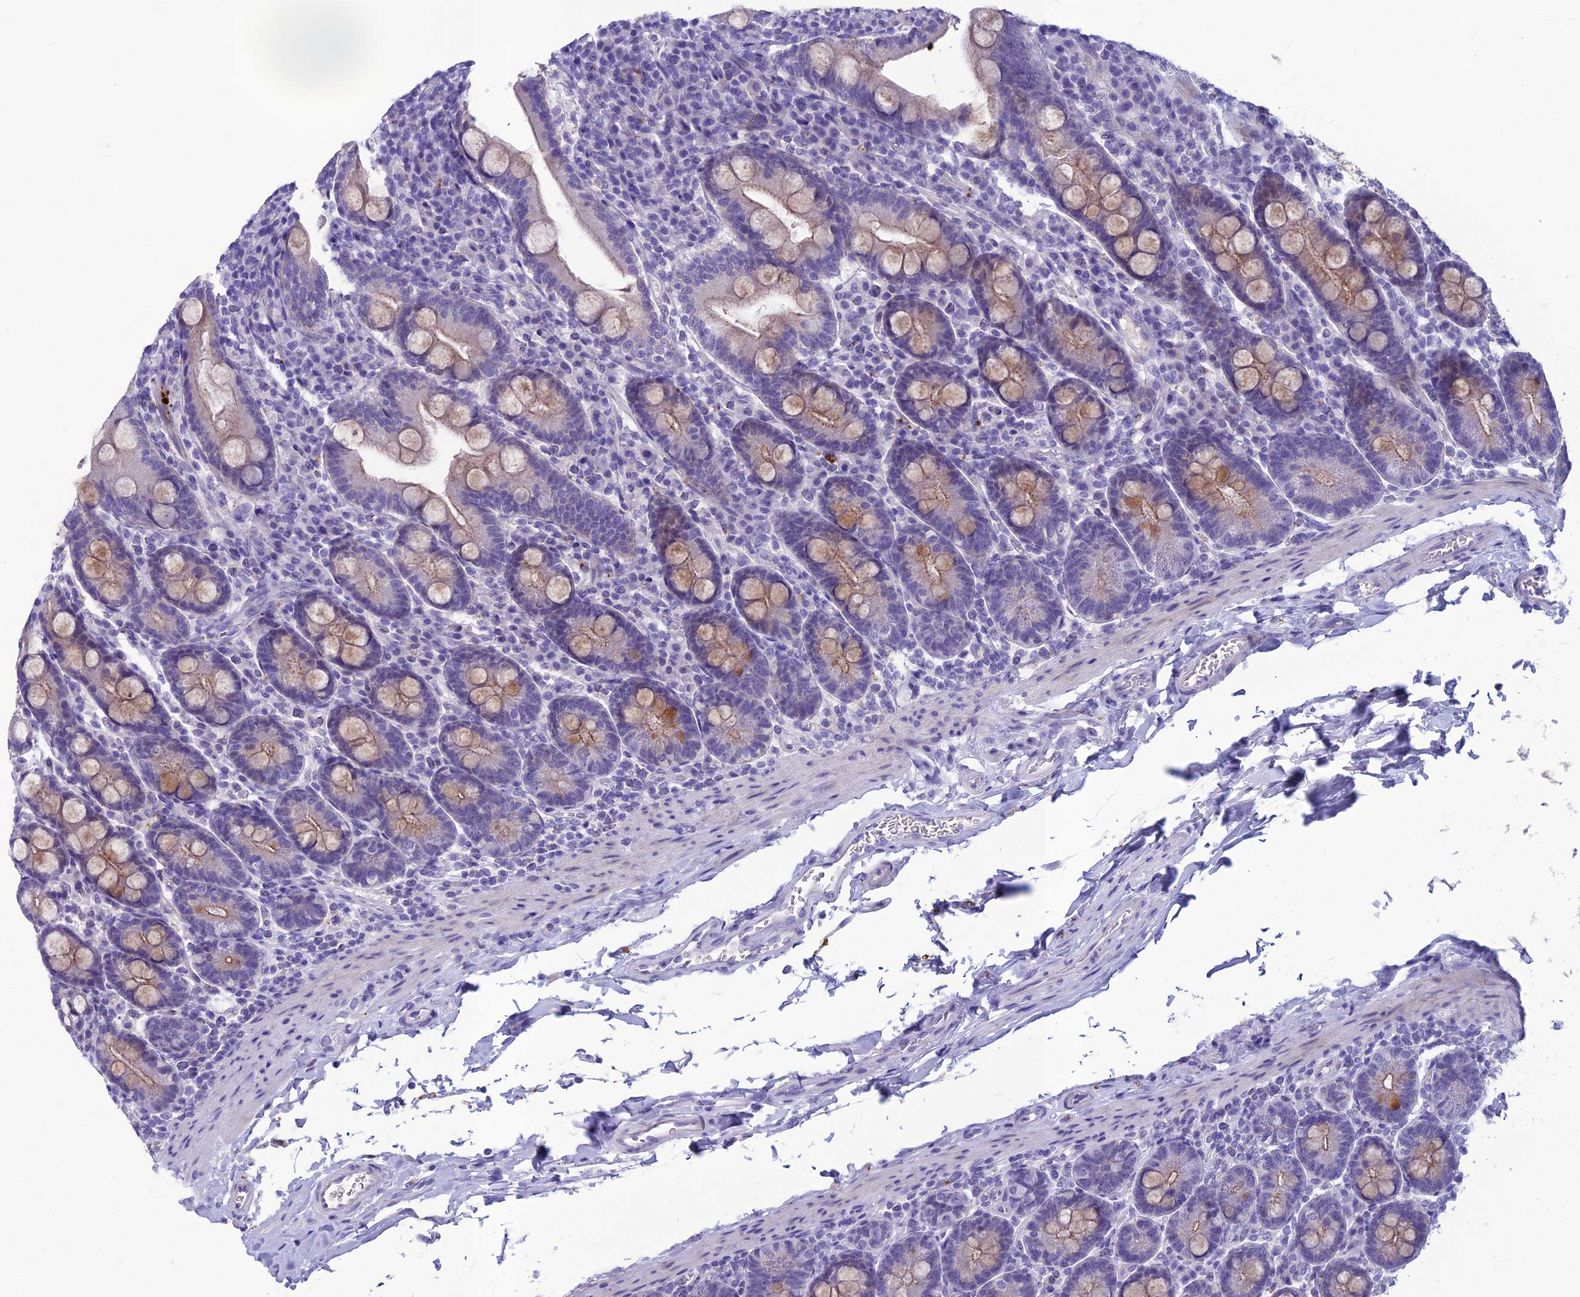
{"staining": {"intensity": "moderate", "quantity": "<25%", "location": "cytoplasmic/membranous"}, "tissue": "duodenum", "cell_type": "Glandular cells", "image_type": "normal", "snomed": [{"axis": "morphology", "description": "Normal tissue, NOS"}, {"axis": "topography", "description": "Duodenum"}], "caption": "Moderate cytoplasmic/membranous staining is seen in about <25% of glandular cells in normal duodenum. The staining was performed using DAB to visualize the protein expression in brown, while the nuclei were stained in blue with hematoxylin (Magnification: 20x).", "gene": "IFT172", "patient": {"sex": "male", "age": 35}}